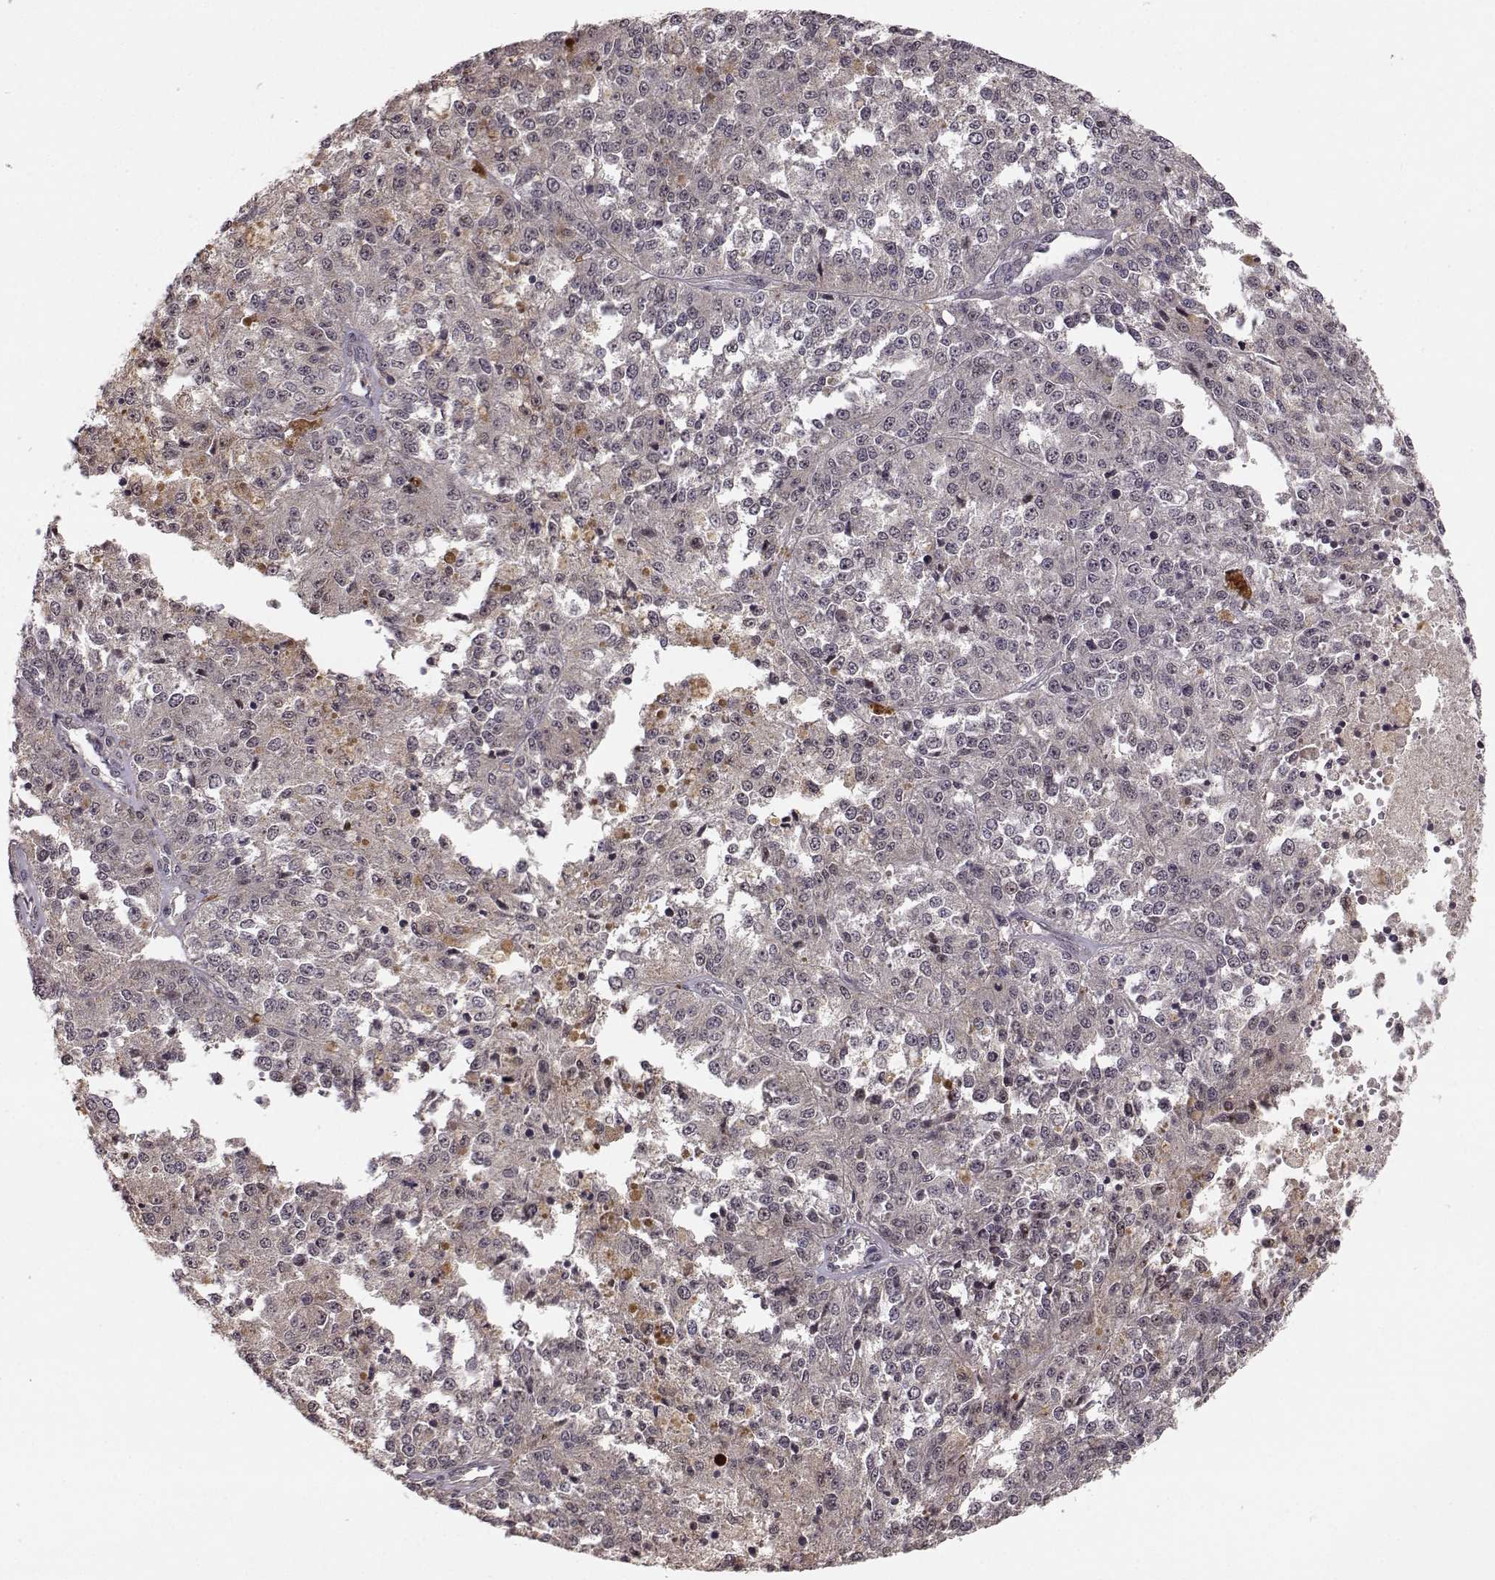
{"staining": {"intensity": "weak", "quantity": "<25%", "location": "cytoplasmic/membranous"}, "tissue": "melanoma", "cell_type": "Tumor cells", "image_type": "cancer", "snomed": [{"axis": "morphology", "description": "Malignant melanoma, Metastatic site"}, {"axis": "topography", "description": "Lymph node"}], "caption": "Immunohistochemical staining of malignant melanoma (metastatic site) reveals no significant positivity in tumor cells.", "gene": "PLEKHG3", "patient": {"sex": "female", "age": 64}}